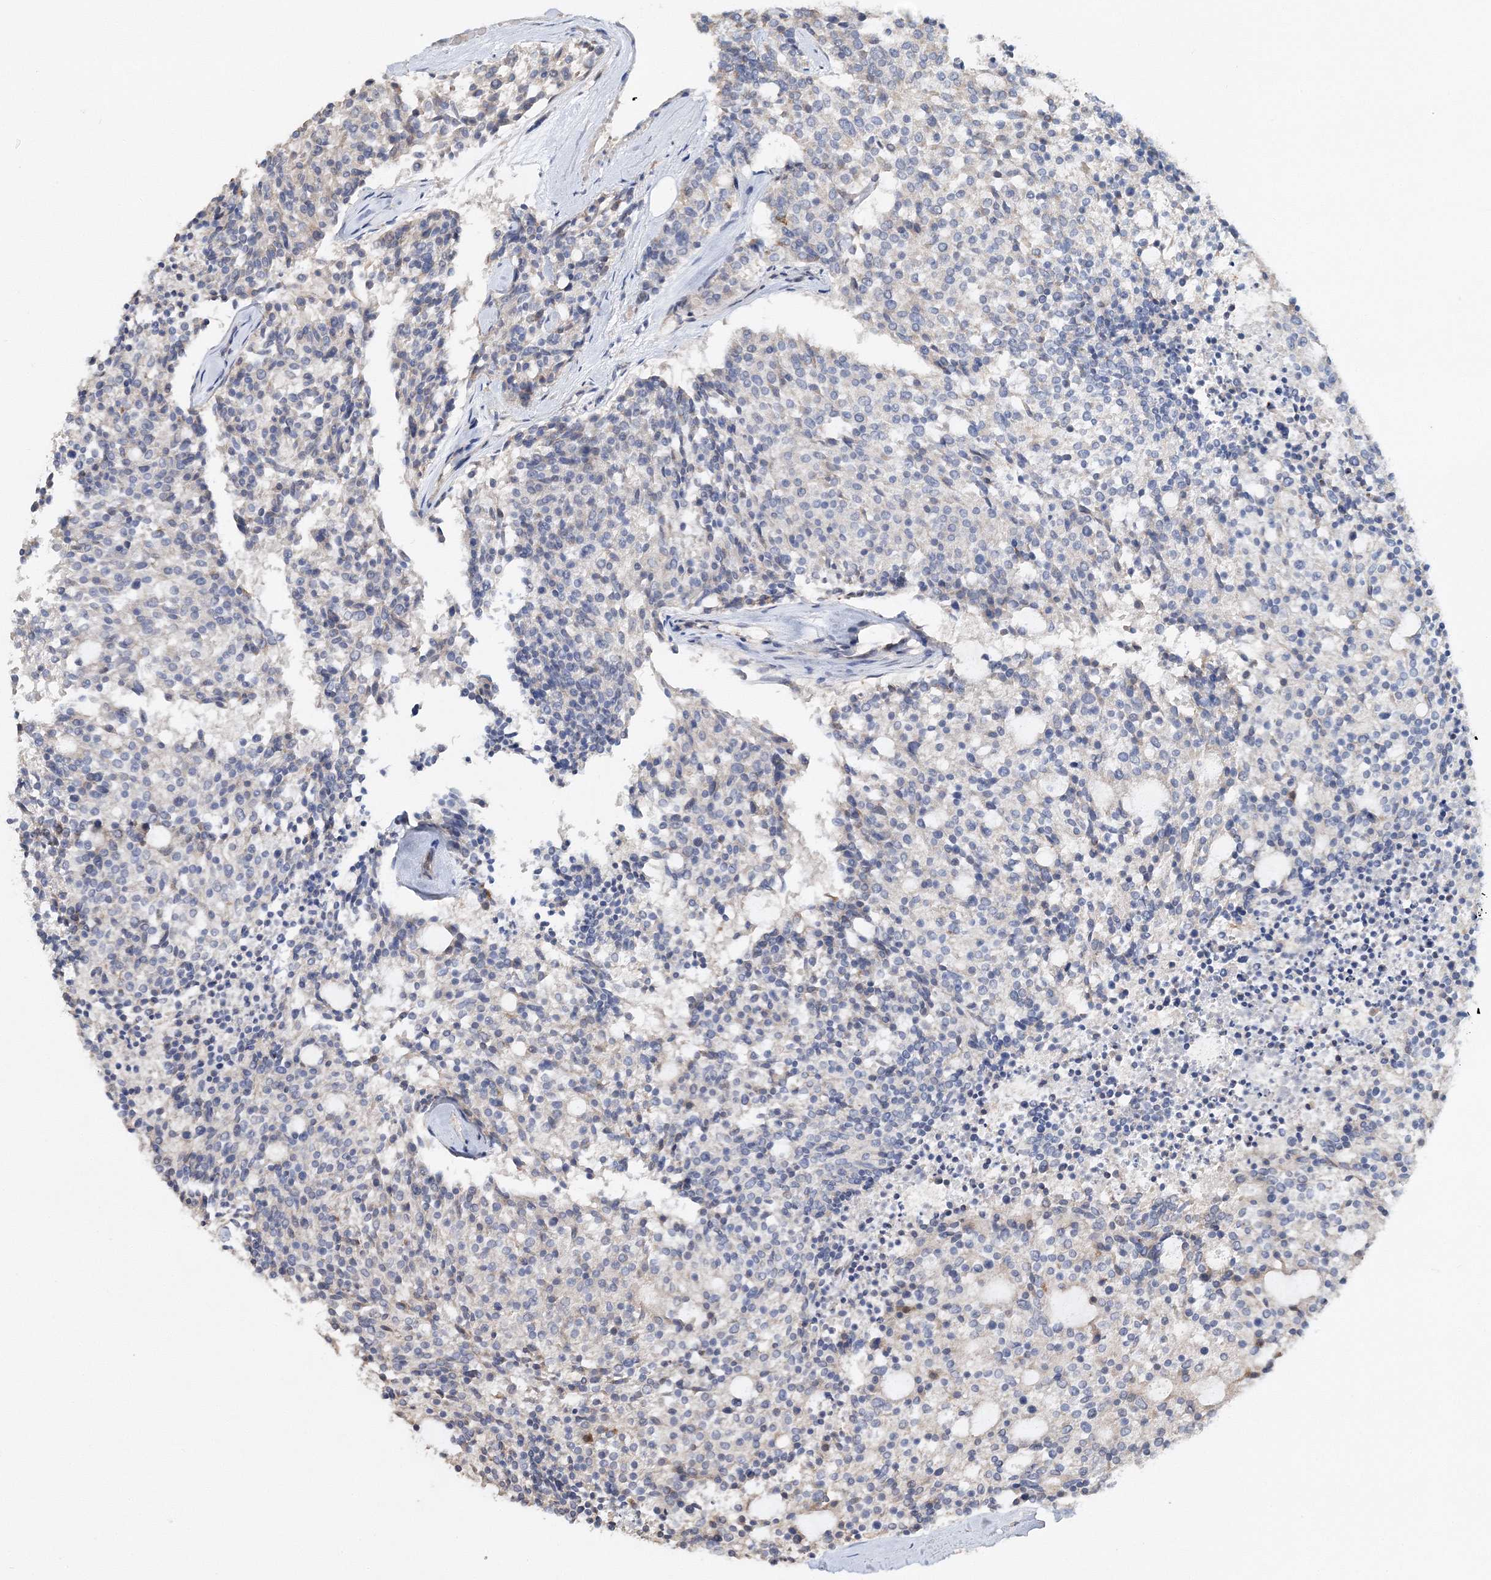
{"staining": {"intensity": "negative", "quantity": "none", "location": "none"}, "tissue": "carcinoid", "cell_type": "Tumor cells", "image_type": "cancer", "snomed": [{"axis": "morphology", "description": "Carcinoid, malignant, NOS"}, {"axis": "topography", "description": "Pancreas"}], "caption": "The histopathology image demonstrates no staining of tumor cells in carcinoid (malignant). (IHC, brightfield microscopy, high magnification).", "gene": "GJB5", "patient": {"sex": "female", "age": 54}}